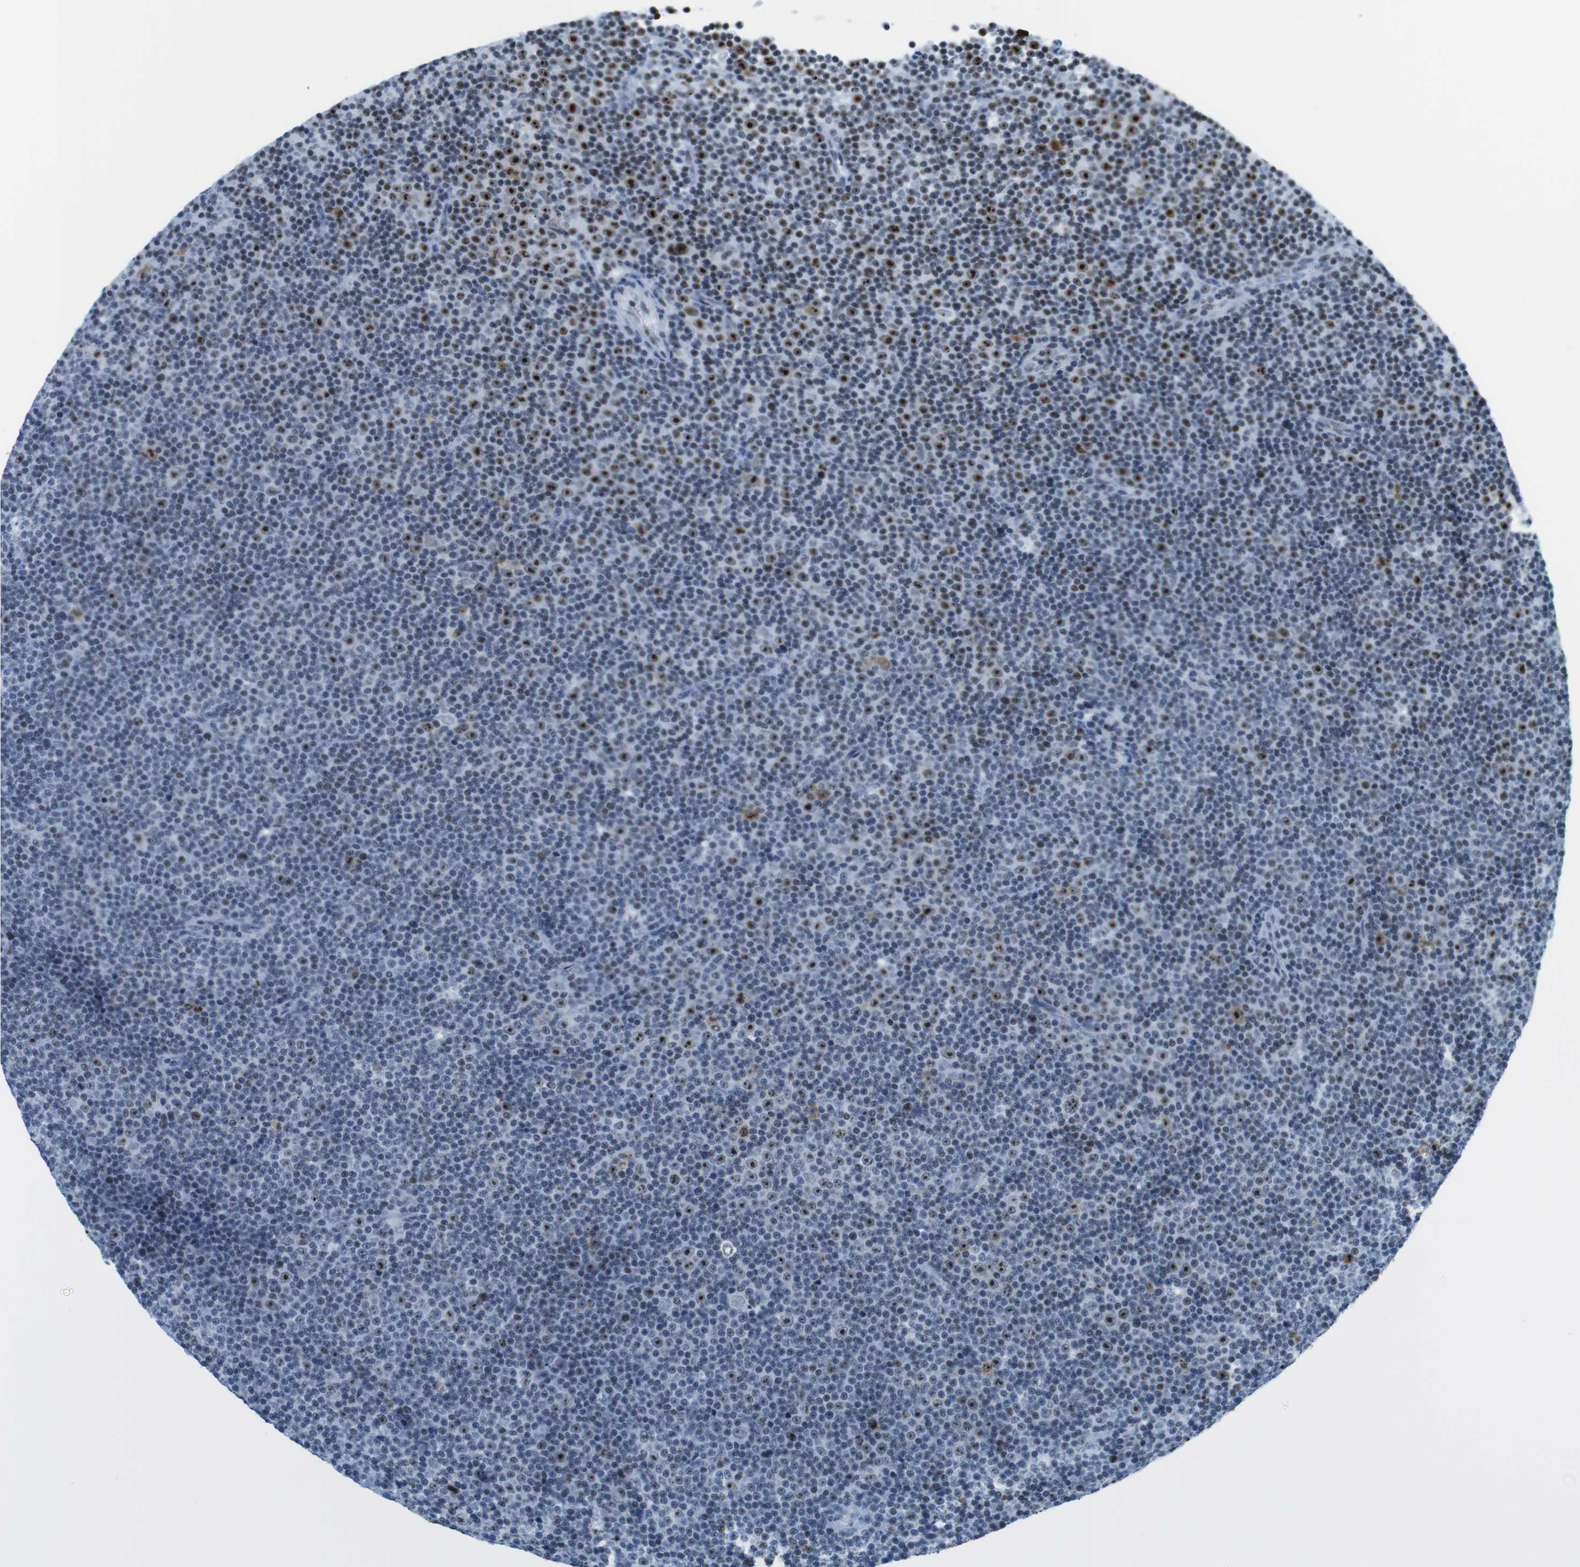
{"staining": {"intensity": "strong", "quantity": "25%-75%", "location": "nuclear"}, "tissue": "lymphoma", "cell_type": "Tumor cells", "image_type": "cancer", "snomed": [{"axis": "morphology", "description": "Malignant lymphoma, non-Hodgkin's type, Low grade"}, {"axis": "topography", "description": "Lymph node"}], "caption": "A histopathology image showing strong nuclear expression in about 25%-75% of tumor cells in malignant lymphoma, non-Hodgkin's type (low-grade), as visualized by brown immunohistochemical staining.", "gene": "NIFK", "patient": {"sex": "female", "age": 67}}